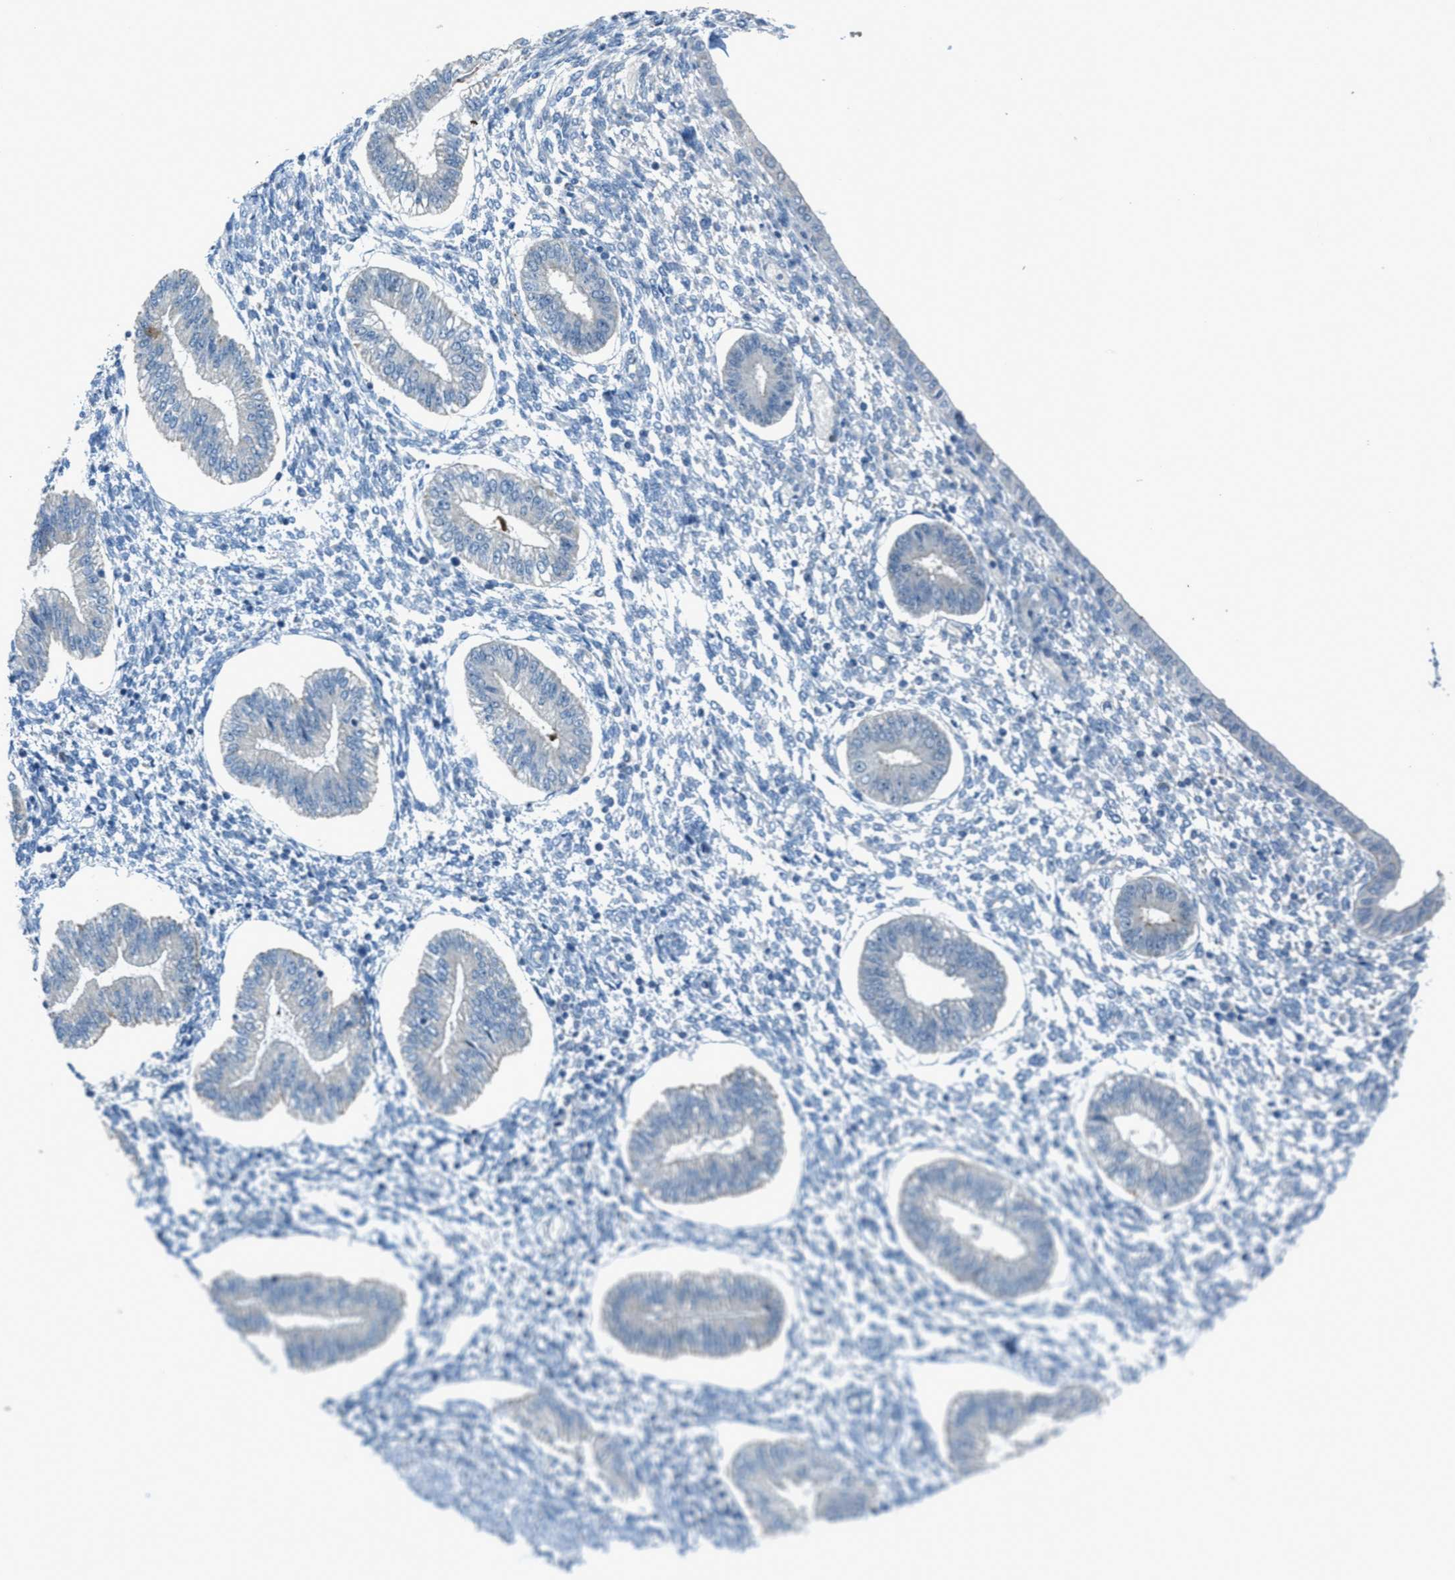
{"staining": {"intensity": "negative", "quantity": "none", "location": "none"}, "tissue": "endometrium", "cell_type": "Cells in endometrial stroma", "image_type": "normal", "snomed": [{"axis": "morphology", "description": "Normal tissue, NOS"}, {"axis": "topography", "description": "Endometrium"}], "caption": "DAB immunohistochemical staining of unremarkable human endometrium exhibits no significant expression in cells in endometrial stroma.", "gene": "CDON", "patient": {"sex": "female", "age": 50}}